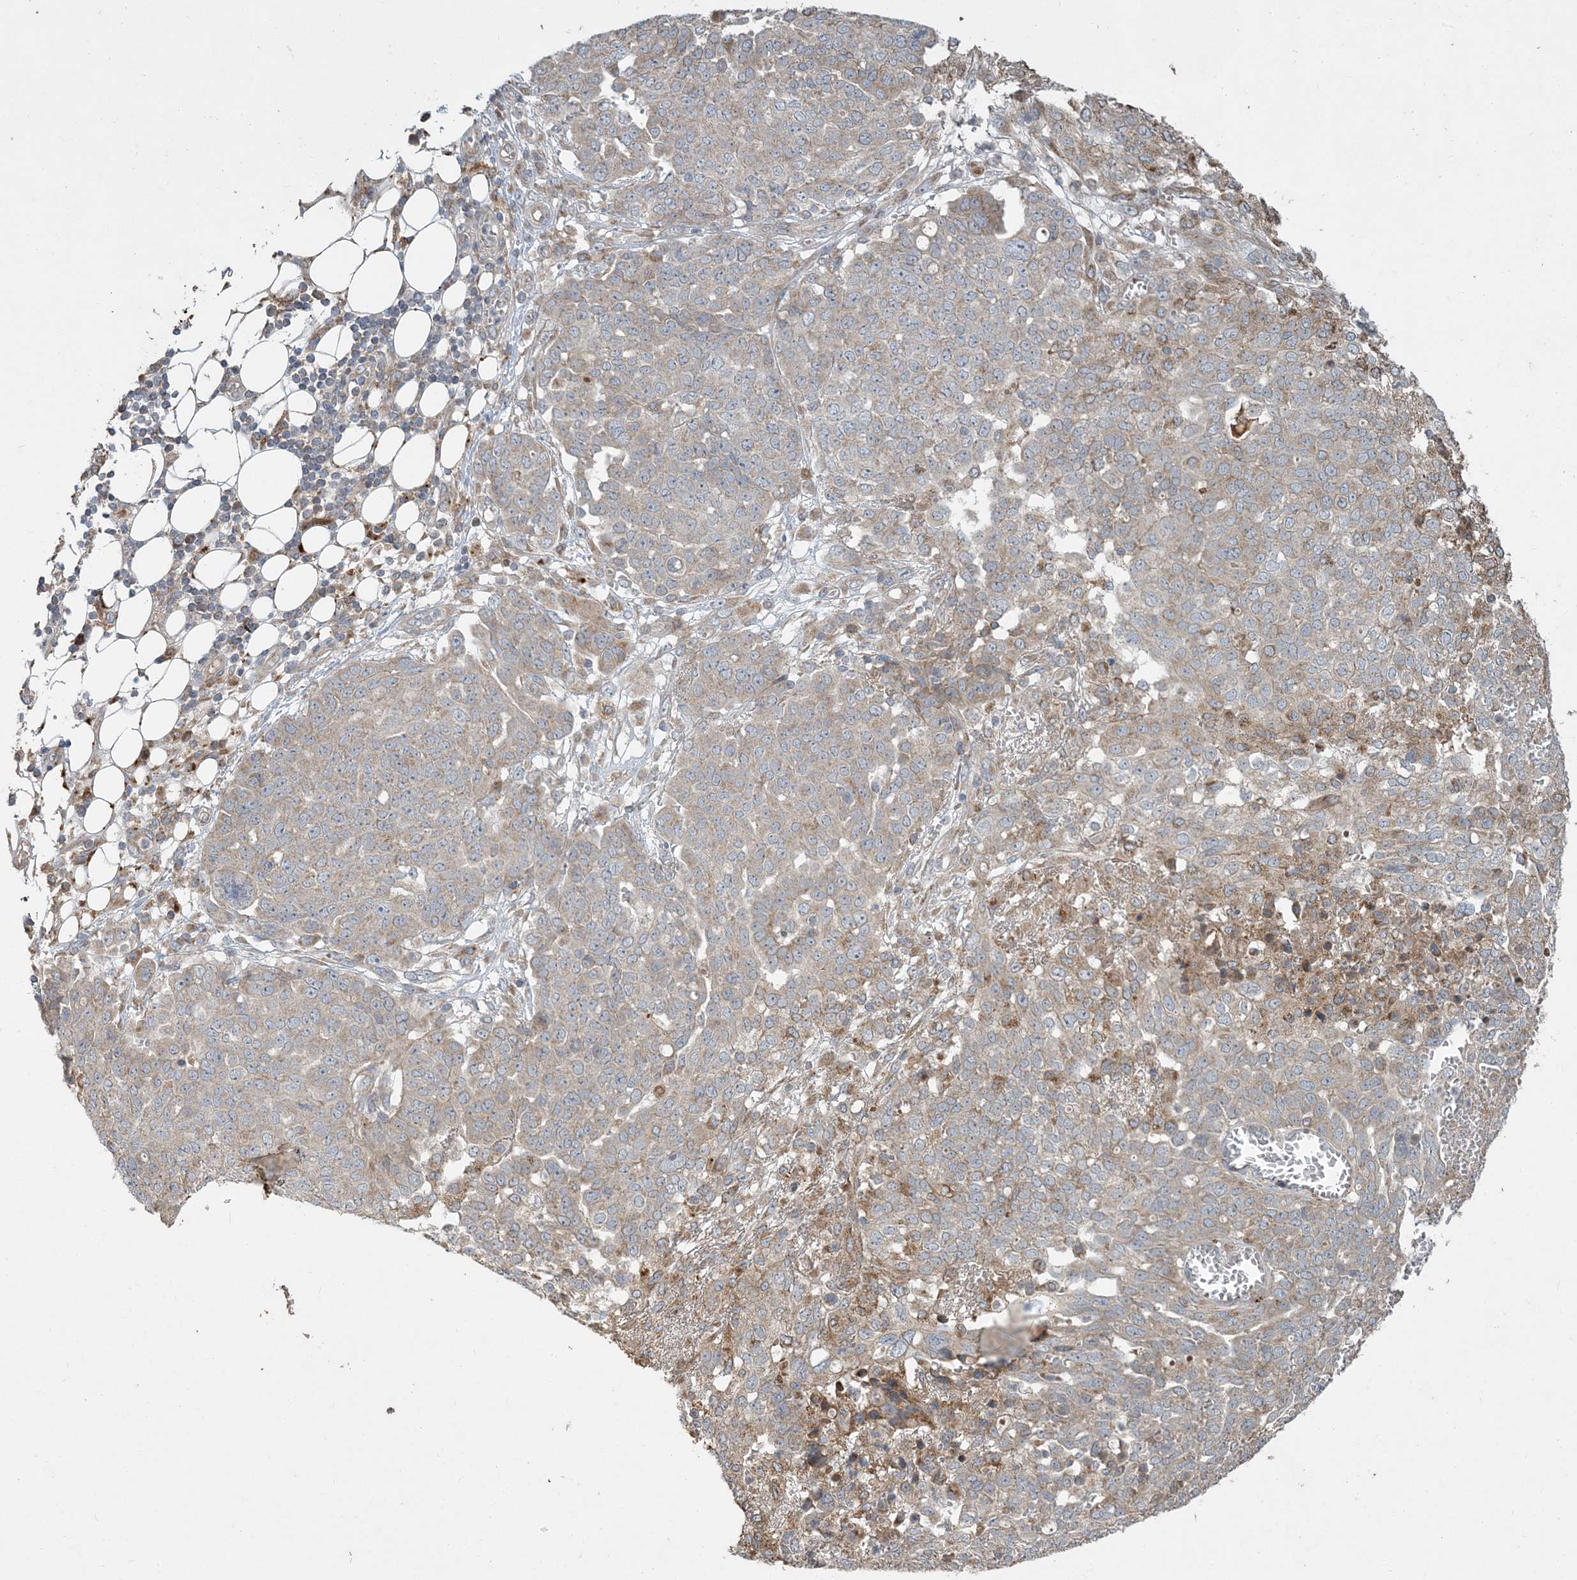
{"staining": {"intensity": "moderate", "quantity": ">75%", "location": "cytoplasmic/membranous"}, "tissue": "ovarian cancer", "cell_type": "Tumor cells", "image_type": "cancer", "snomed": [{"axis": "morphology", "description": "Cystadenocarcinoma, serous, NOS"}, {"axis": "topography", "description": "Soft tissue"}, {"axis": "topography", "description": "Ovary"}], "caption": "Brown immunohistochemical staining in human ovarian serous cystadenocarcinoma exhibits moderate cytoplasmic/membranous staining in about >75% of tumor cells. (brown staining indicates protein expression, while blue staining denotes nuclei).", "gene": "LTN1", "patient": {"sex": "female", "age": 57}}